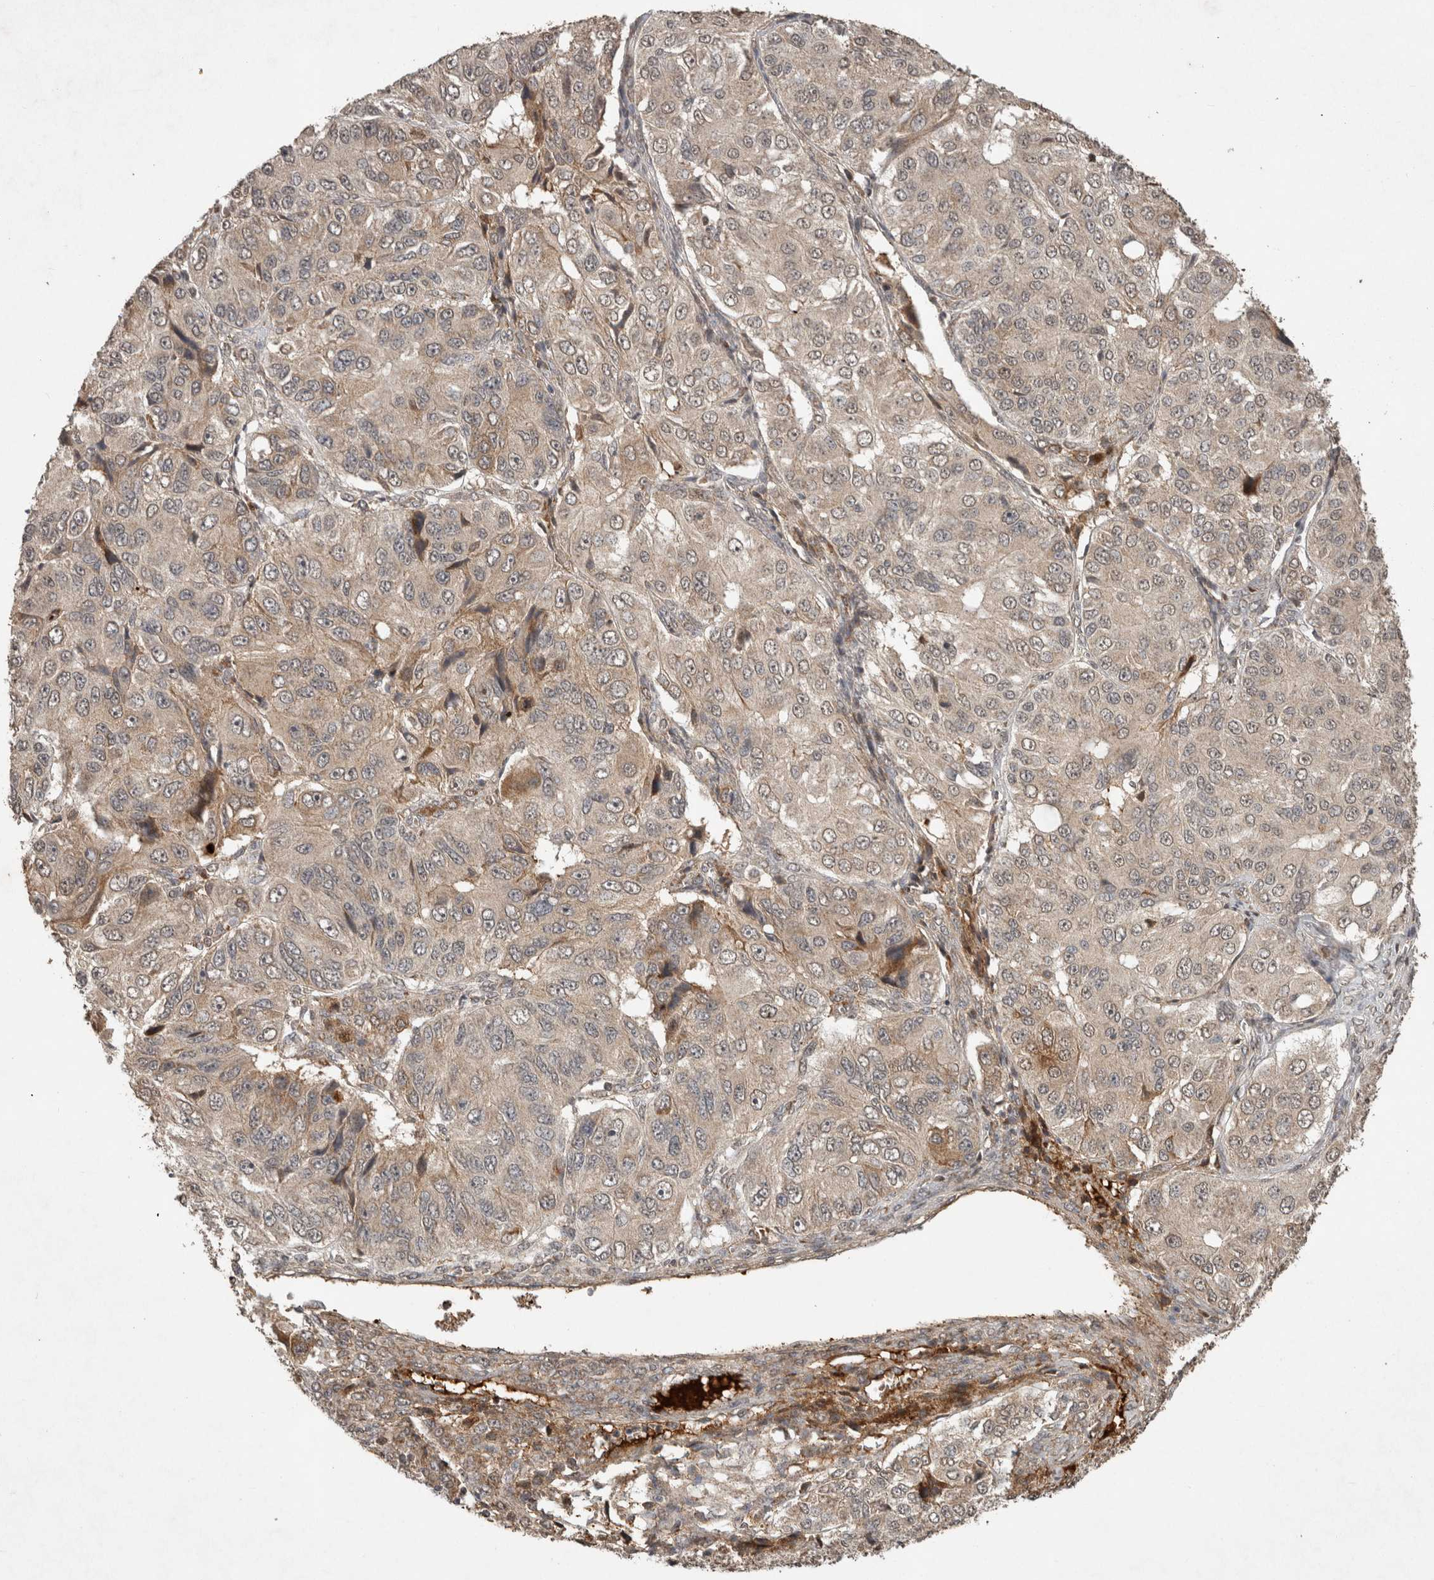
{"staining": {"intensity": "weak", "quantity": "25%-75%", "location": "cytoplasmic/membranous"}, "tissue": "ovarian cancer", "cell_type": "Tumor cells", "image_type": "cancer", "snomed": [{"axis": "morphology", "description": "Carcinoma, endometroid"}, {"axis": "topography", "description": "Ovary"}], "caption": "This histopathology image exhibits immunohistochemistry (IHC) staining of human ovarian cancer, with low weak cytoplasmic/membranous staining in about 25%-75% of tumor cells.", "gene": "FAM3A", "patient": {"sex": "female", "age": 51}}